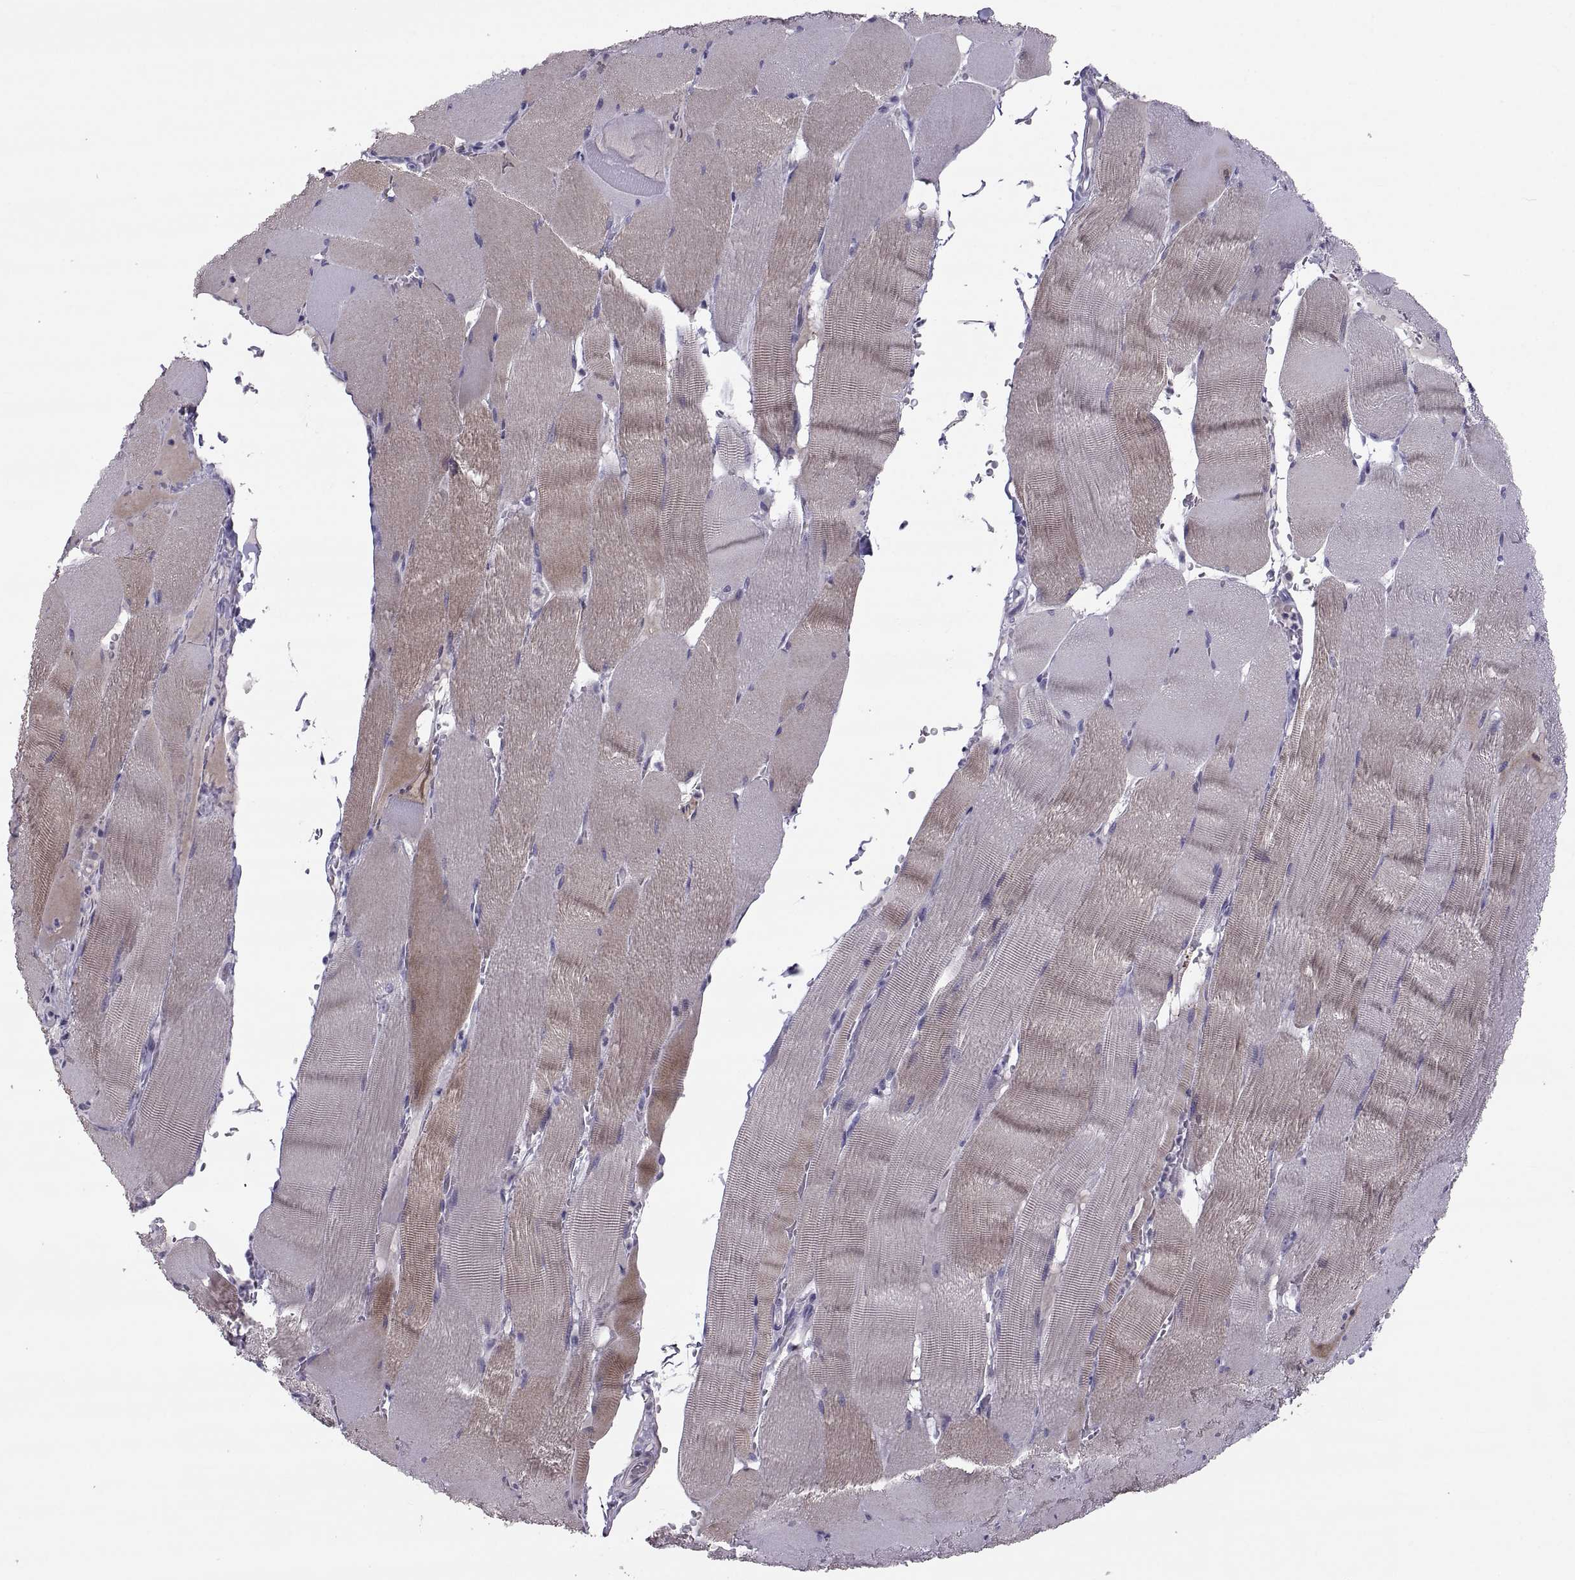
{"staining": {"intensity": "moderate", "quantity": "25%-75%", "location": "cytoplasmic/membranous"}, "tissue": "skeletal muscle", "cell_type": "Myocytes", "image_type": "normal", "snomed": [{"axis": "morphology", "description": "Normal tissue, NOS"}, {"axis": "topography", "description": "Skeletal muscle"}], "caption": "Immunohistochemistry (DAB) staining of benign human skeletal muscle reveals moderate cytoplasmic/membranous protein positivity in about 25%-75% of myocytes. The protein is shown in brown color, while the nuclei are stained blue.", "gene": "IGSF1", "patient": {"sex": "male", "age": 56}}